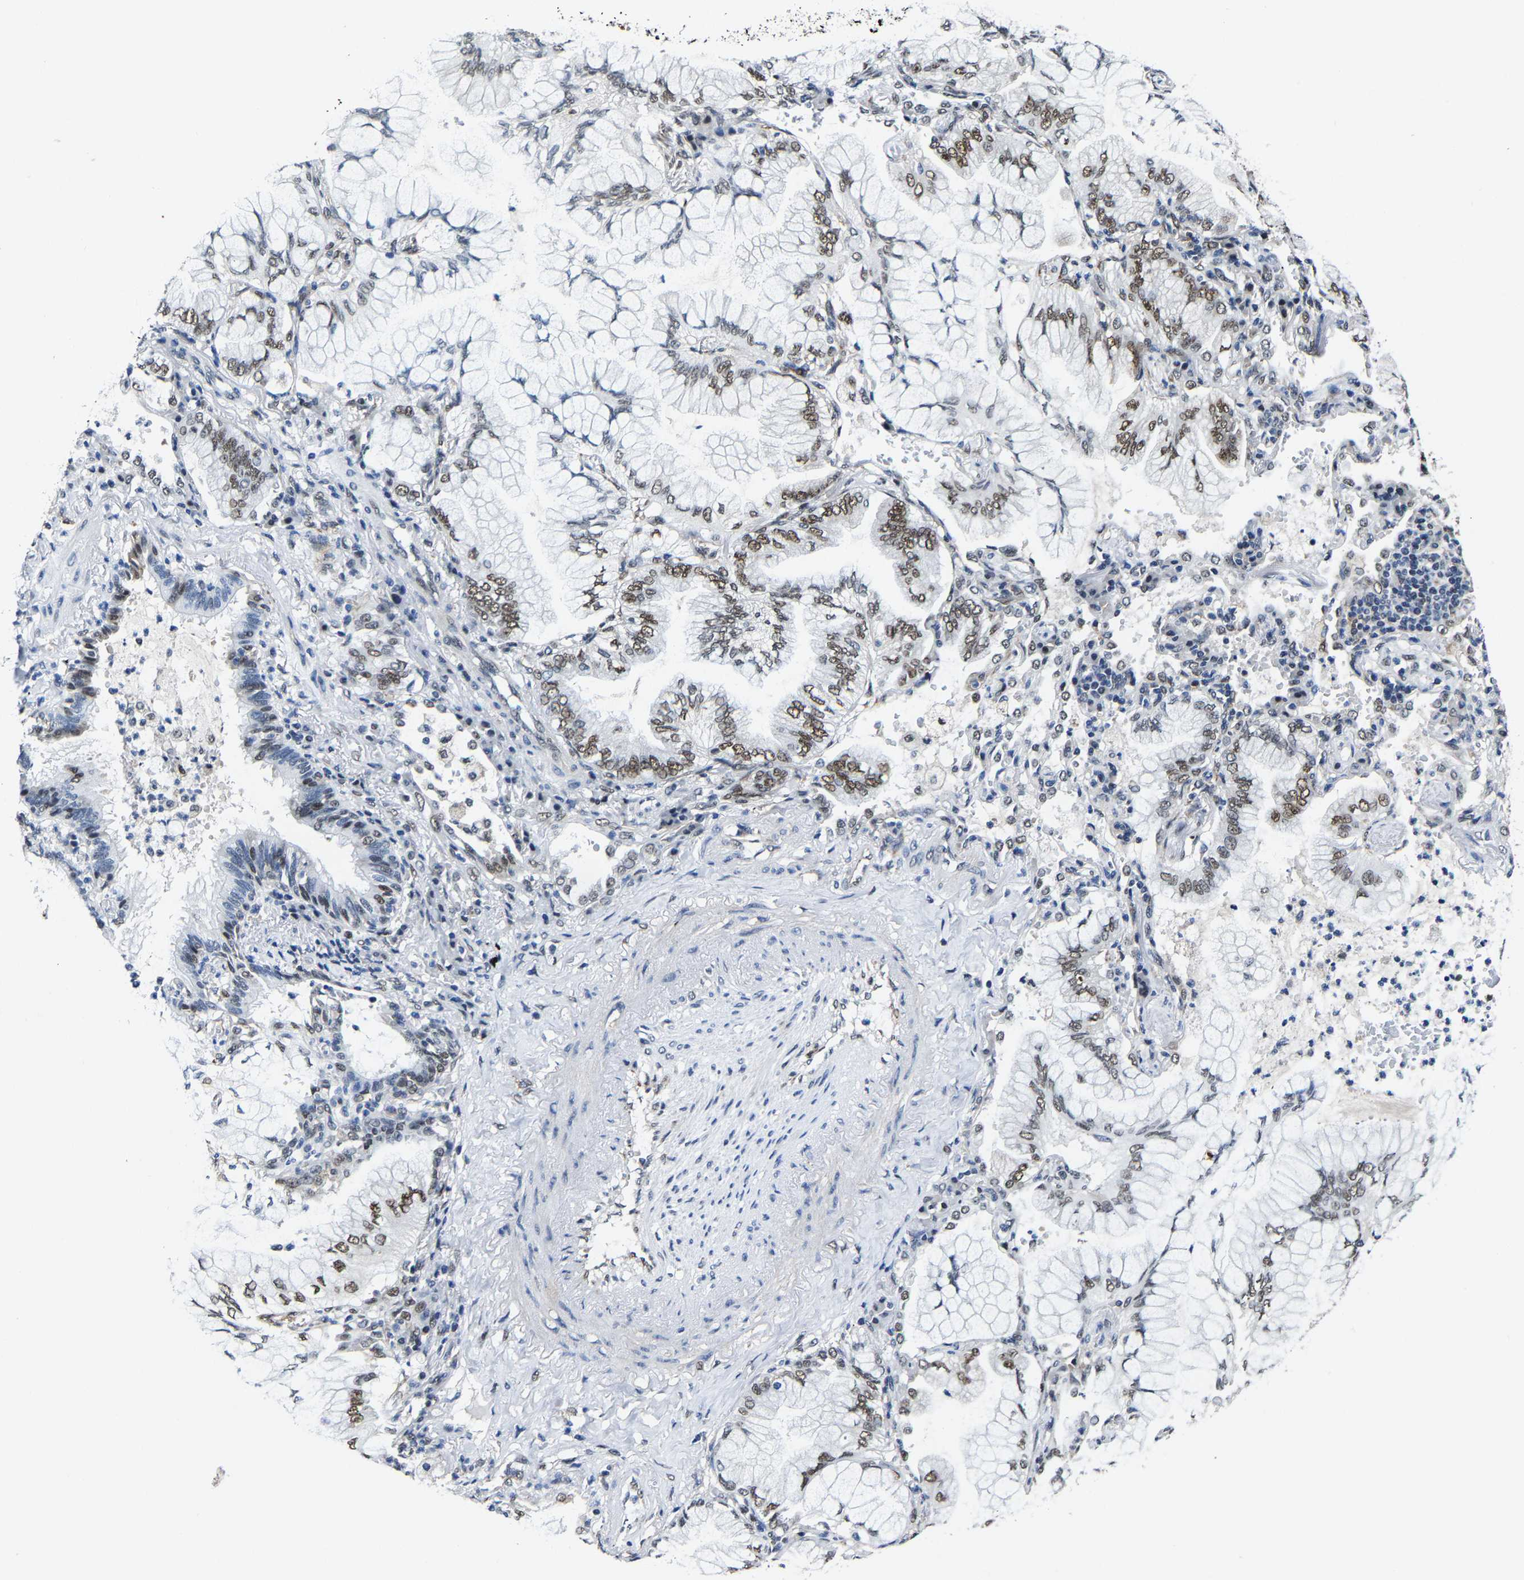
{"staining": {"intensity": "moderate", "quantity": "25%-75%", "location": "nuclear"}, "tissue": "lung cancer", "cell_type": "Tumor cells", "image_type": "cancer", "snomed": [{"axis": "morphology", "description": "Adenocarcinoma, NOS"}, {"axis": "topography", "description": "Lung"}], "caption": "Moderate nuclear protein staining is seen in about 25%-75% of tumor cells in lung adenocarcinoma.", "gene": "METTL1", "patient": {"sex": "female", "age": 70}}